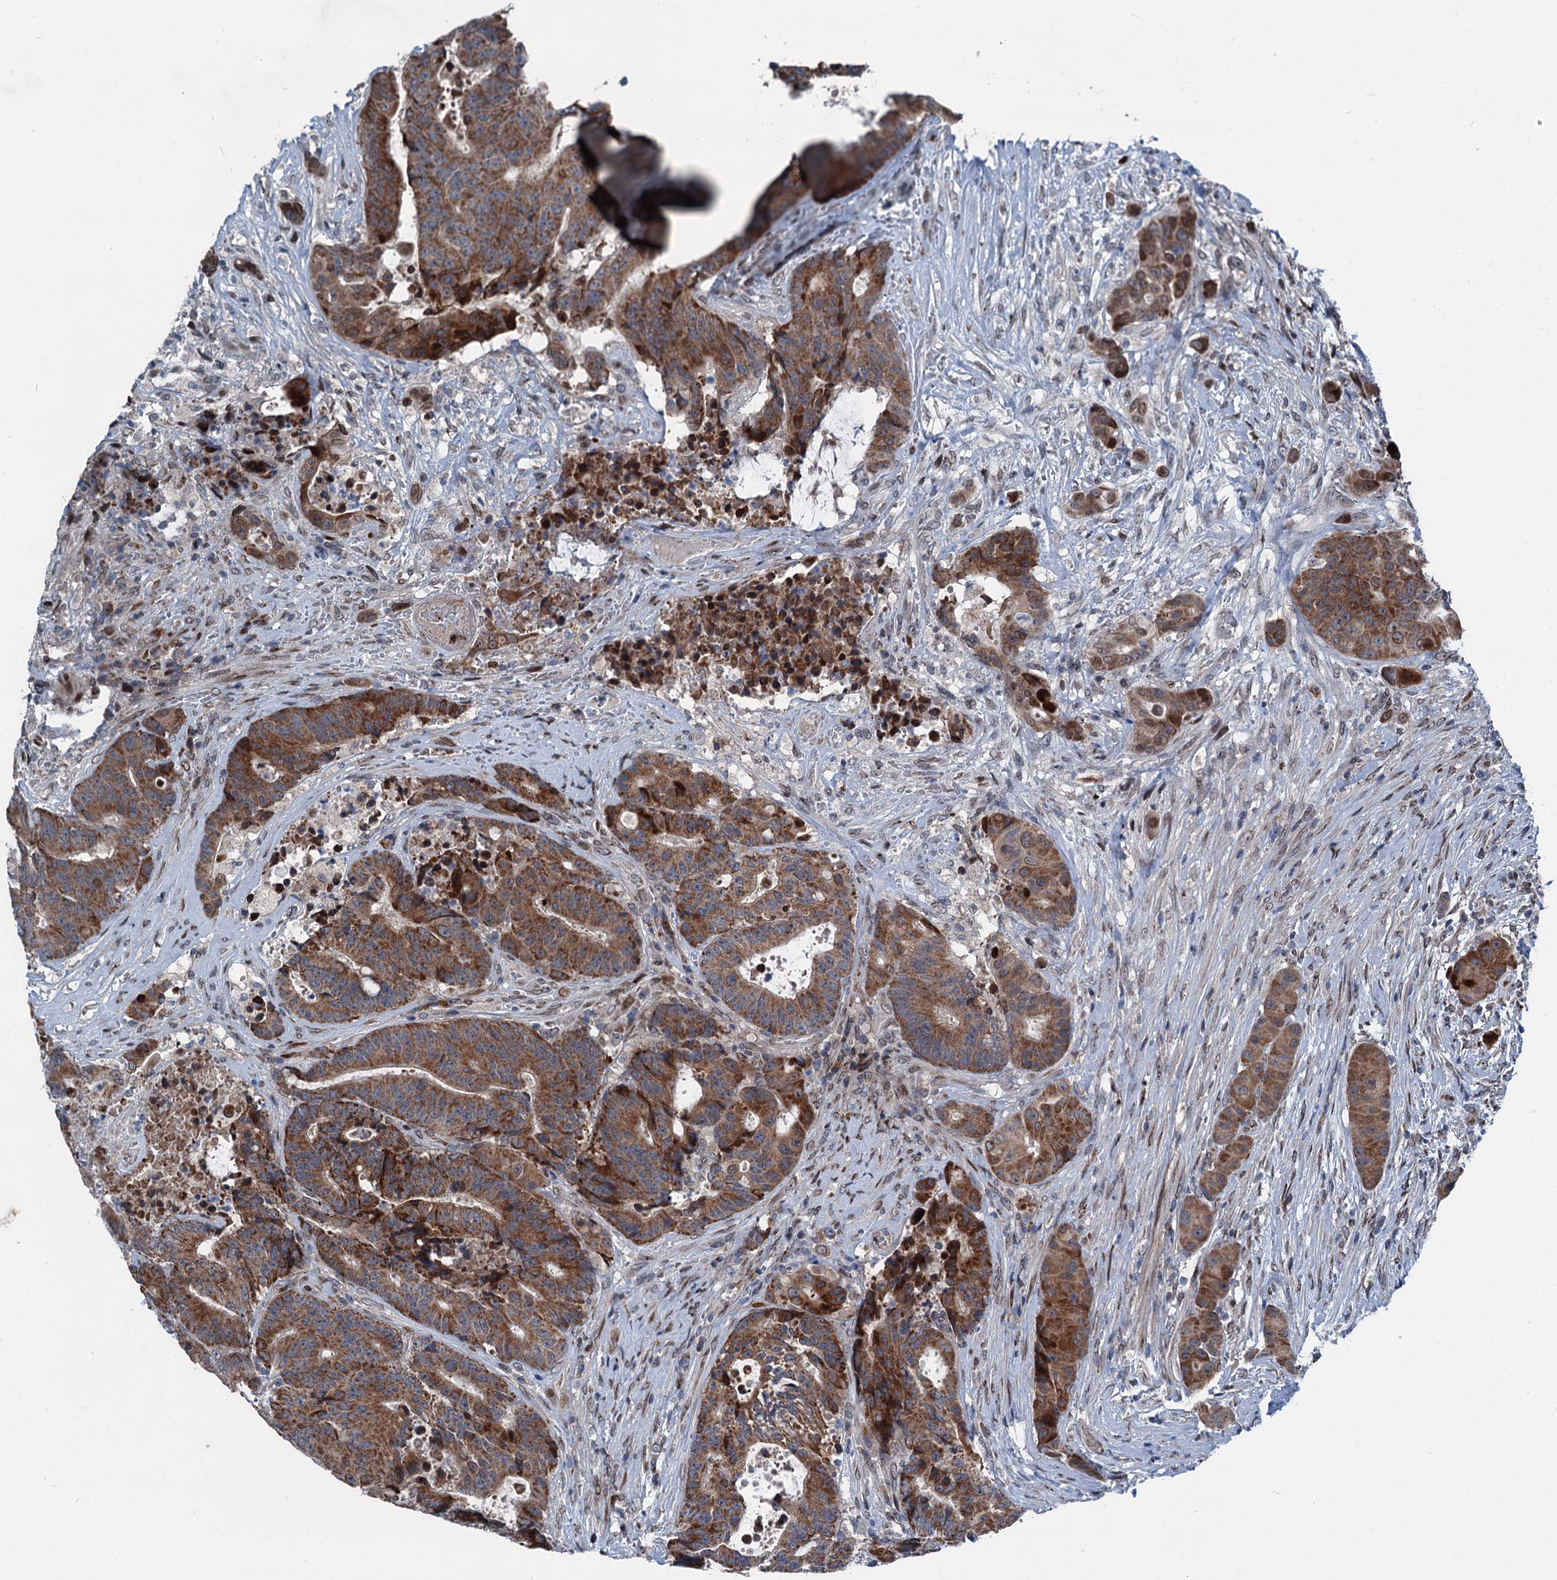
{"staining": {"intensity": "moderate", "quantity": ">75%", "location": "cytoplasmic/membranous"}, "tissue": "colorectal cancer", "cell_type": "Tumor cells", "image_type": "cancer", "snomed": [{"axis": "morphology", "description": "Adenocarcinoma, NOS"}, {"axis": "topography", "description": "Rectum"}], "caption": "Protein analysis of colorectal cancer tissue reveals moderate cytoplasmic/membranous expression in about >75% of tumor cells.", "gene": "MRPL14", "patient": {"sex": "male", "age": 69}}